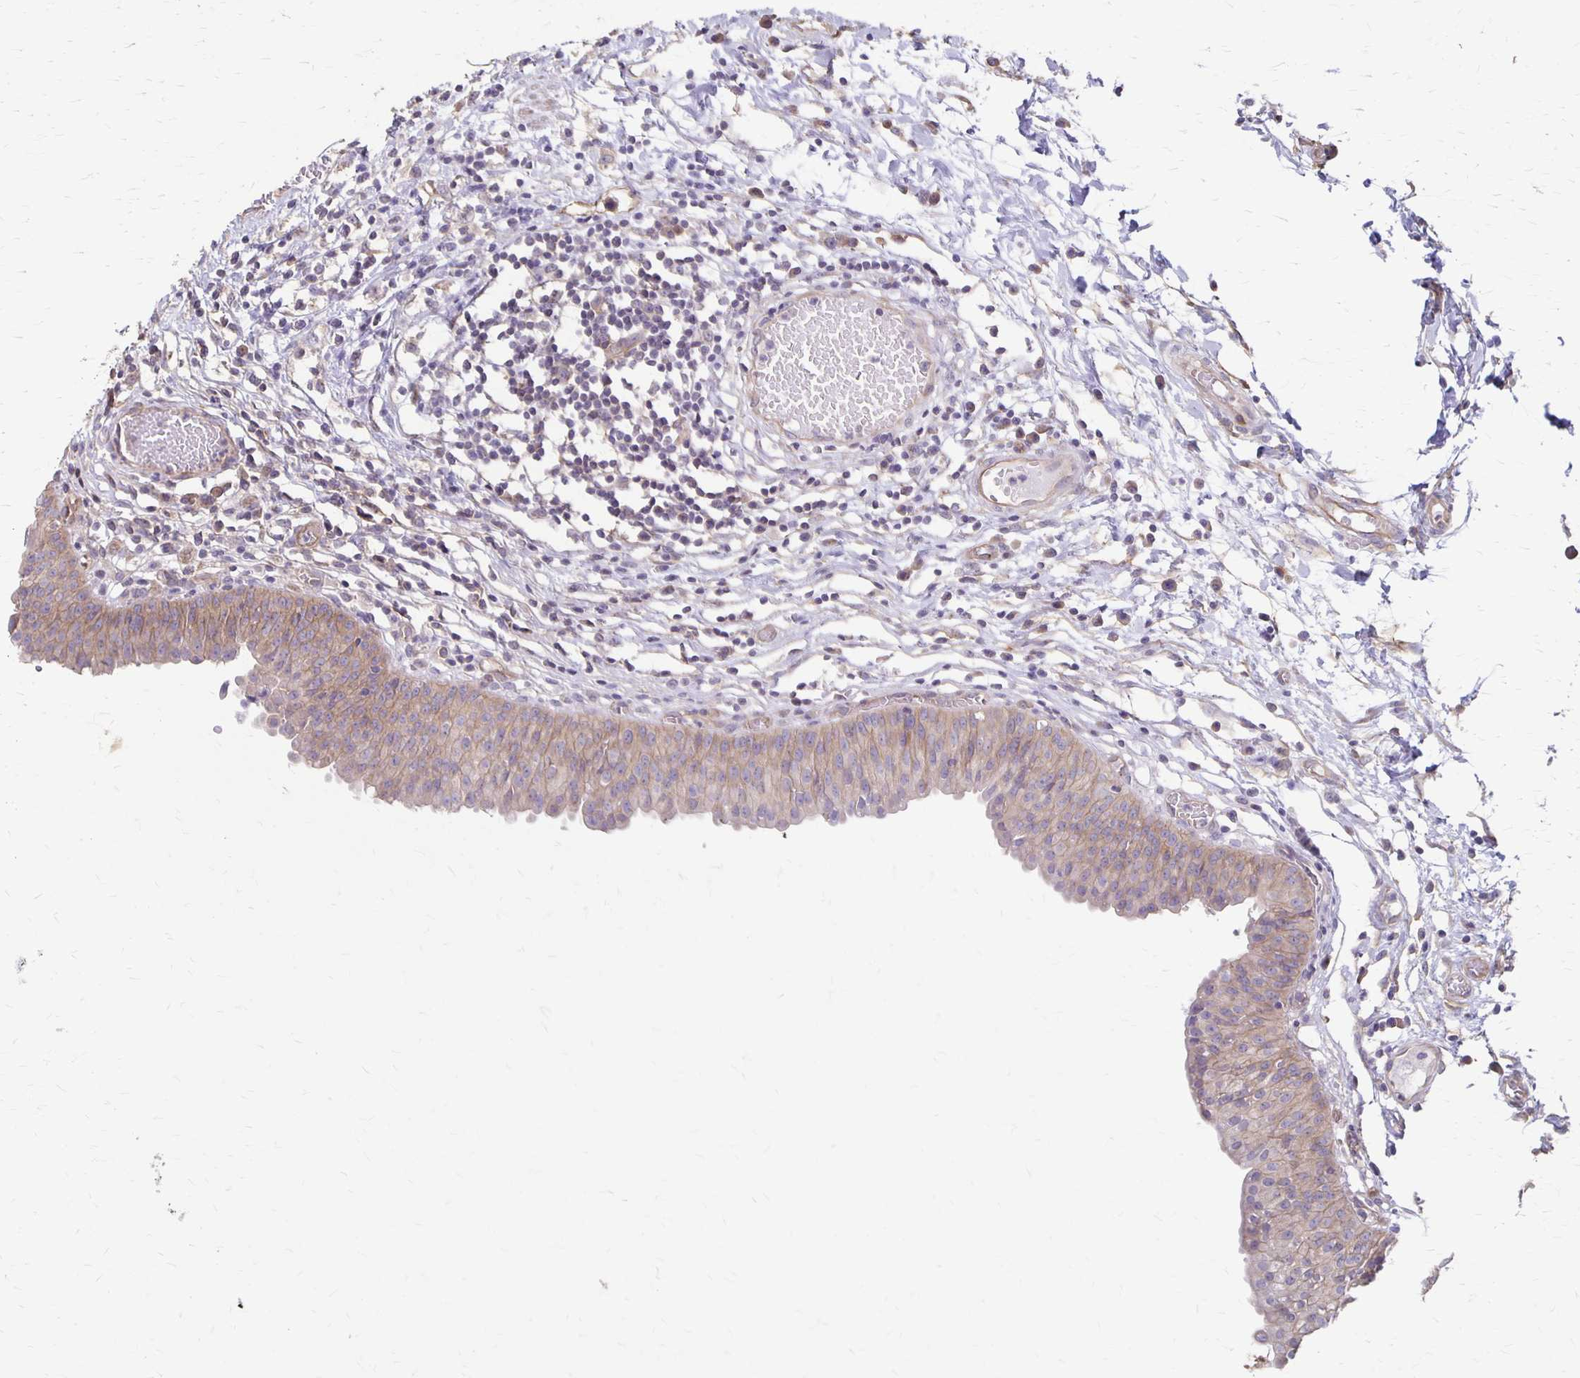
{"staining": {"intensity": "weak", "quantity": ">75%", "location": "cytoplasmic/membranous"}, "tissue": "urinary bladder", "cell_type": "Urothelial cells", "image_type": "normal", "snomed": [{"axis": "morphology", "description": "Normal tissue, NOS"}, {"axis": "topography", "description": "Urinary bladder"}], "caption": "Protein staining of benign urinary bladder reveals weak cytoplasmic/membranous expression in about >75% of urothelial cells.", "gene": "PPP1R3E", "patient": {"sex": "male", "age": 64}}